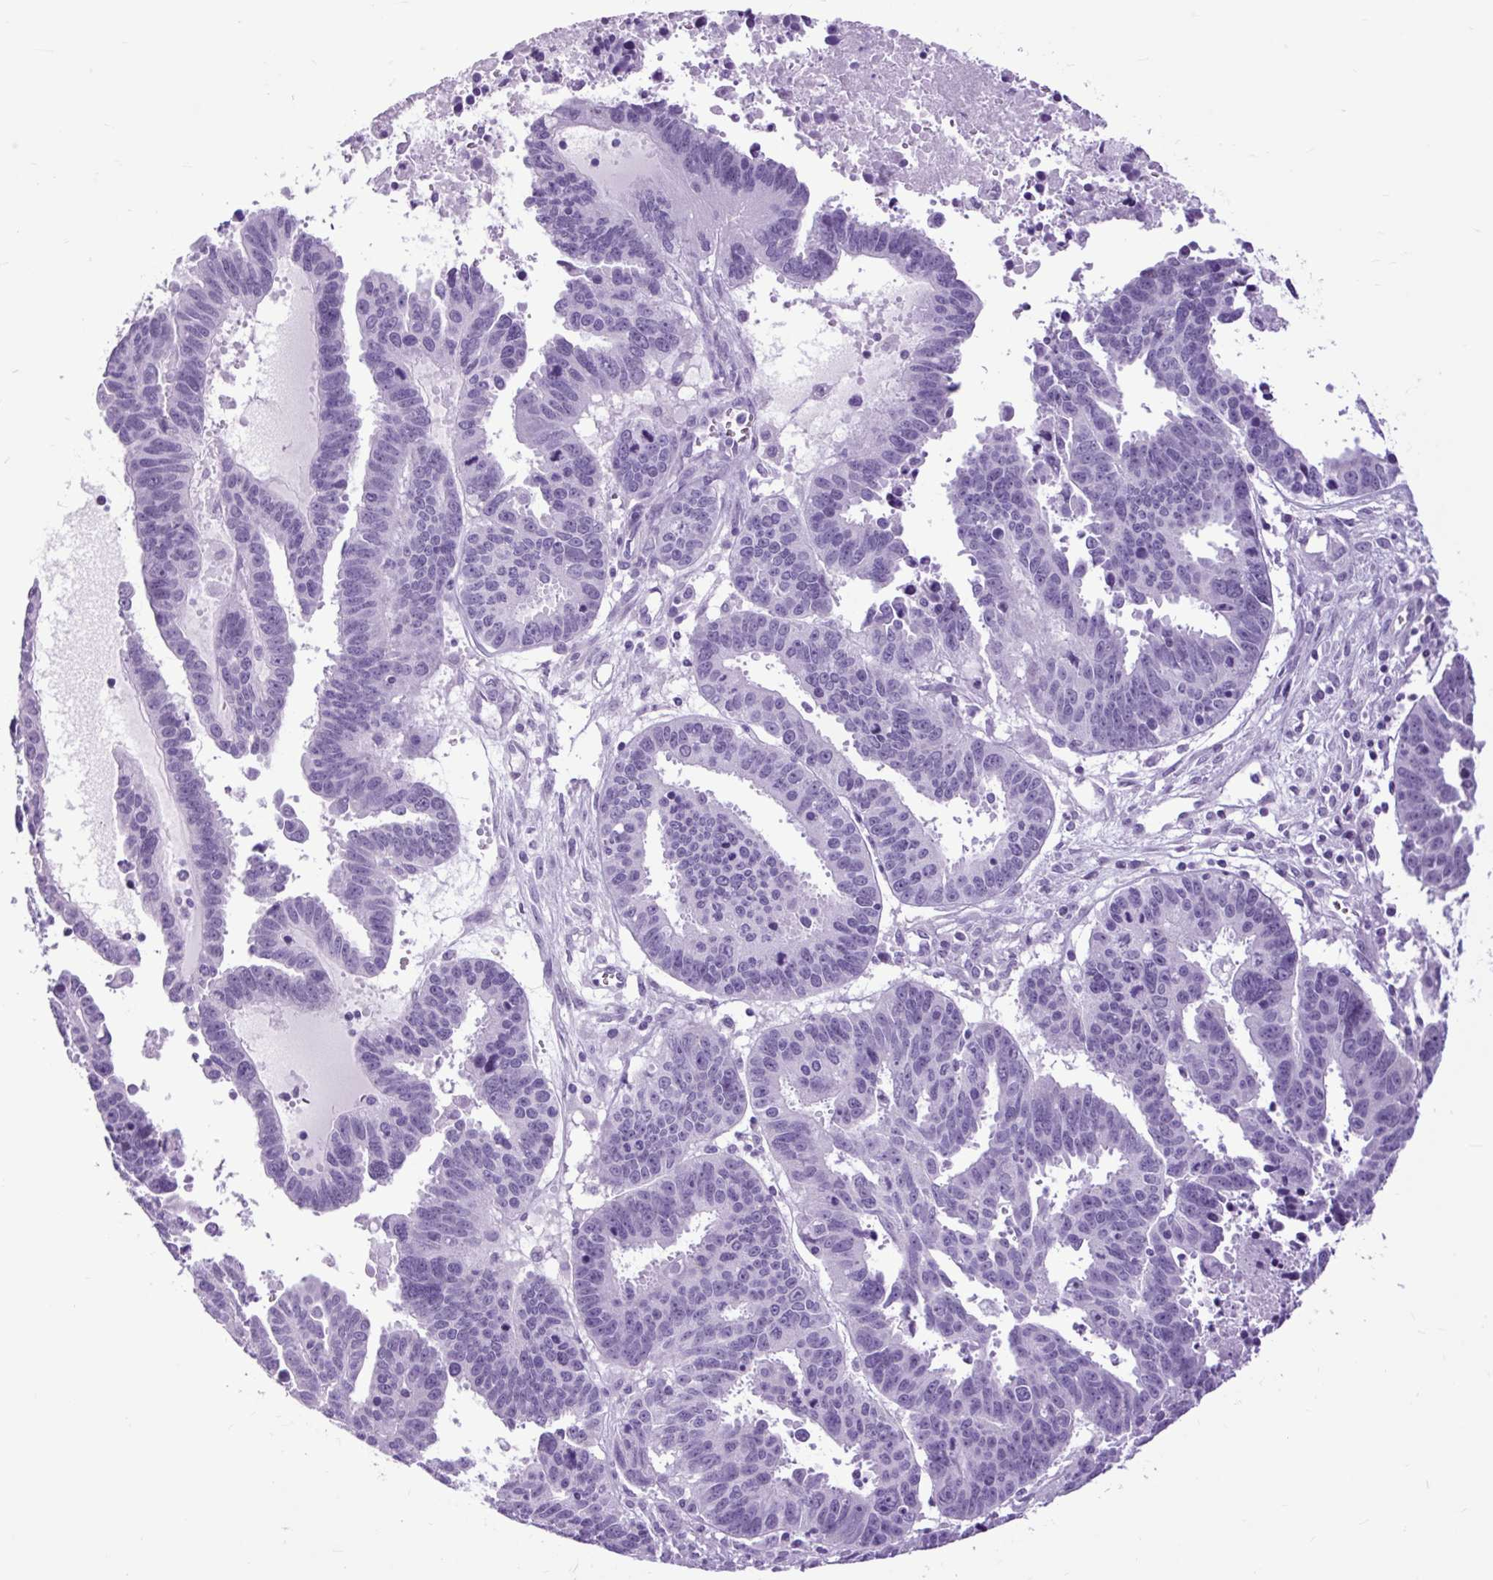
{"staining": {"intensity": "negative", "quantity": "none", "location": "none"}, "tissue": "ovarian cancer", "cell_type": "Tumor cells", "image_type": "cancer", "snomed": [{"axis": "morphology", "description": "Carcinoma, endometroid"}, {"axis": "morphology", "description": "Cystadenocarcinoma, serous, NOS"}, {"axis": "topography", "description": "Ovary"}], "caption": "A micrograph of human endometroid carcinoma (ovarian) is negative for staining in tumor cells.", "gene": "DPP6", "patient": {"sex": "female", "age": 45}}